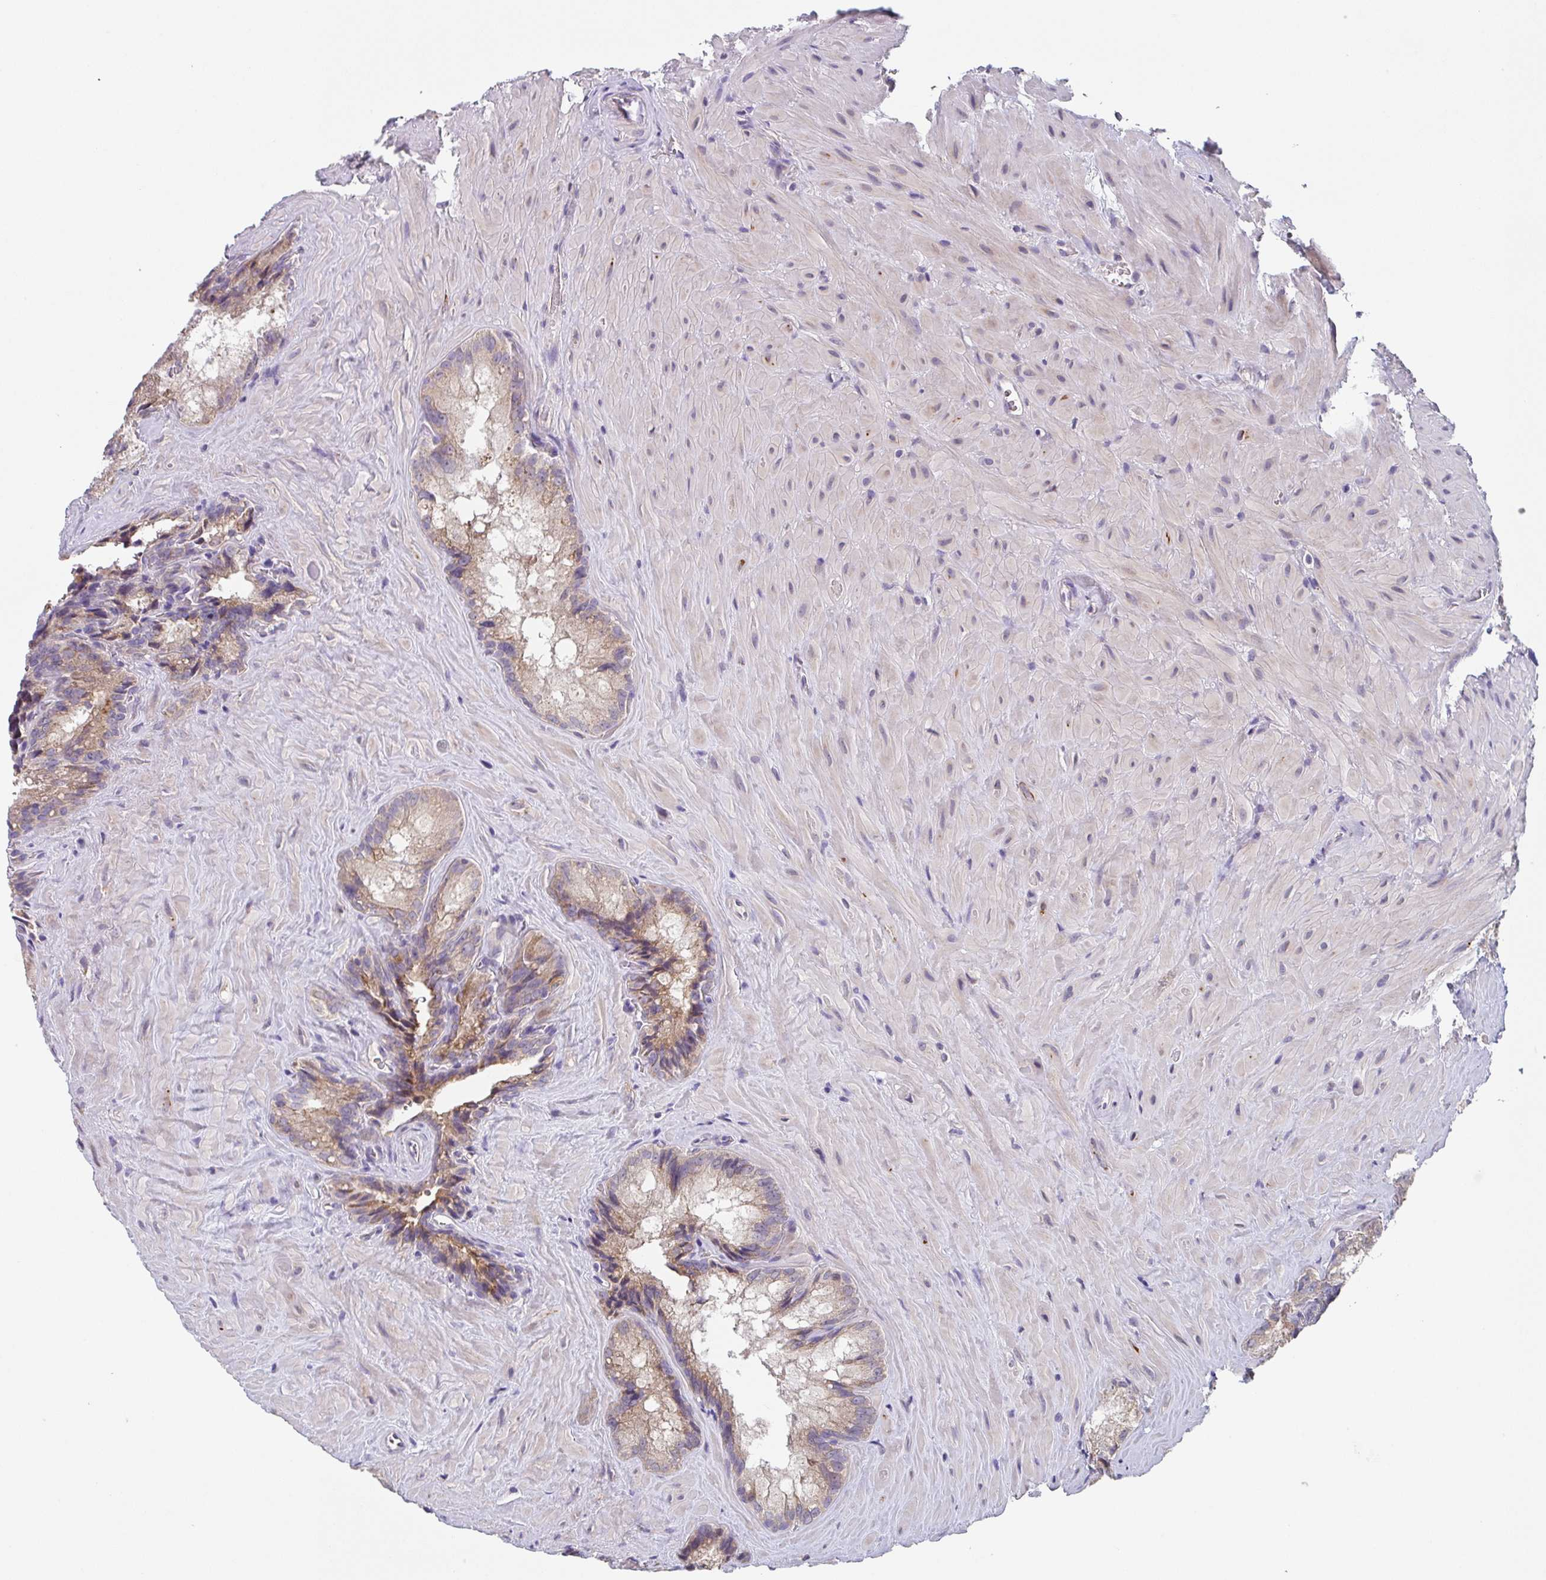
{"staining": {"intensity": "moderate", "quantity": ">75%", "location": "cytoplasmic/membranous"}, "tissue": "seminal vesicle", "cell_type": "Glandular cells", "image_type": "normal", "snomed": [{"axis": "morphology", "description": "Normal tissue, NOS"}, {"axis": "topography", "description": "Seminal veicle"}], "caption": "A medium amount of moderate cytoplasmic/membranous positivity is appreciated in about >75% of glandular cells in unremarkable seminal vesicle.", "gene": "TSPAN31", "patient": {"sex": "male", "age": 47}}